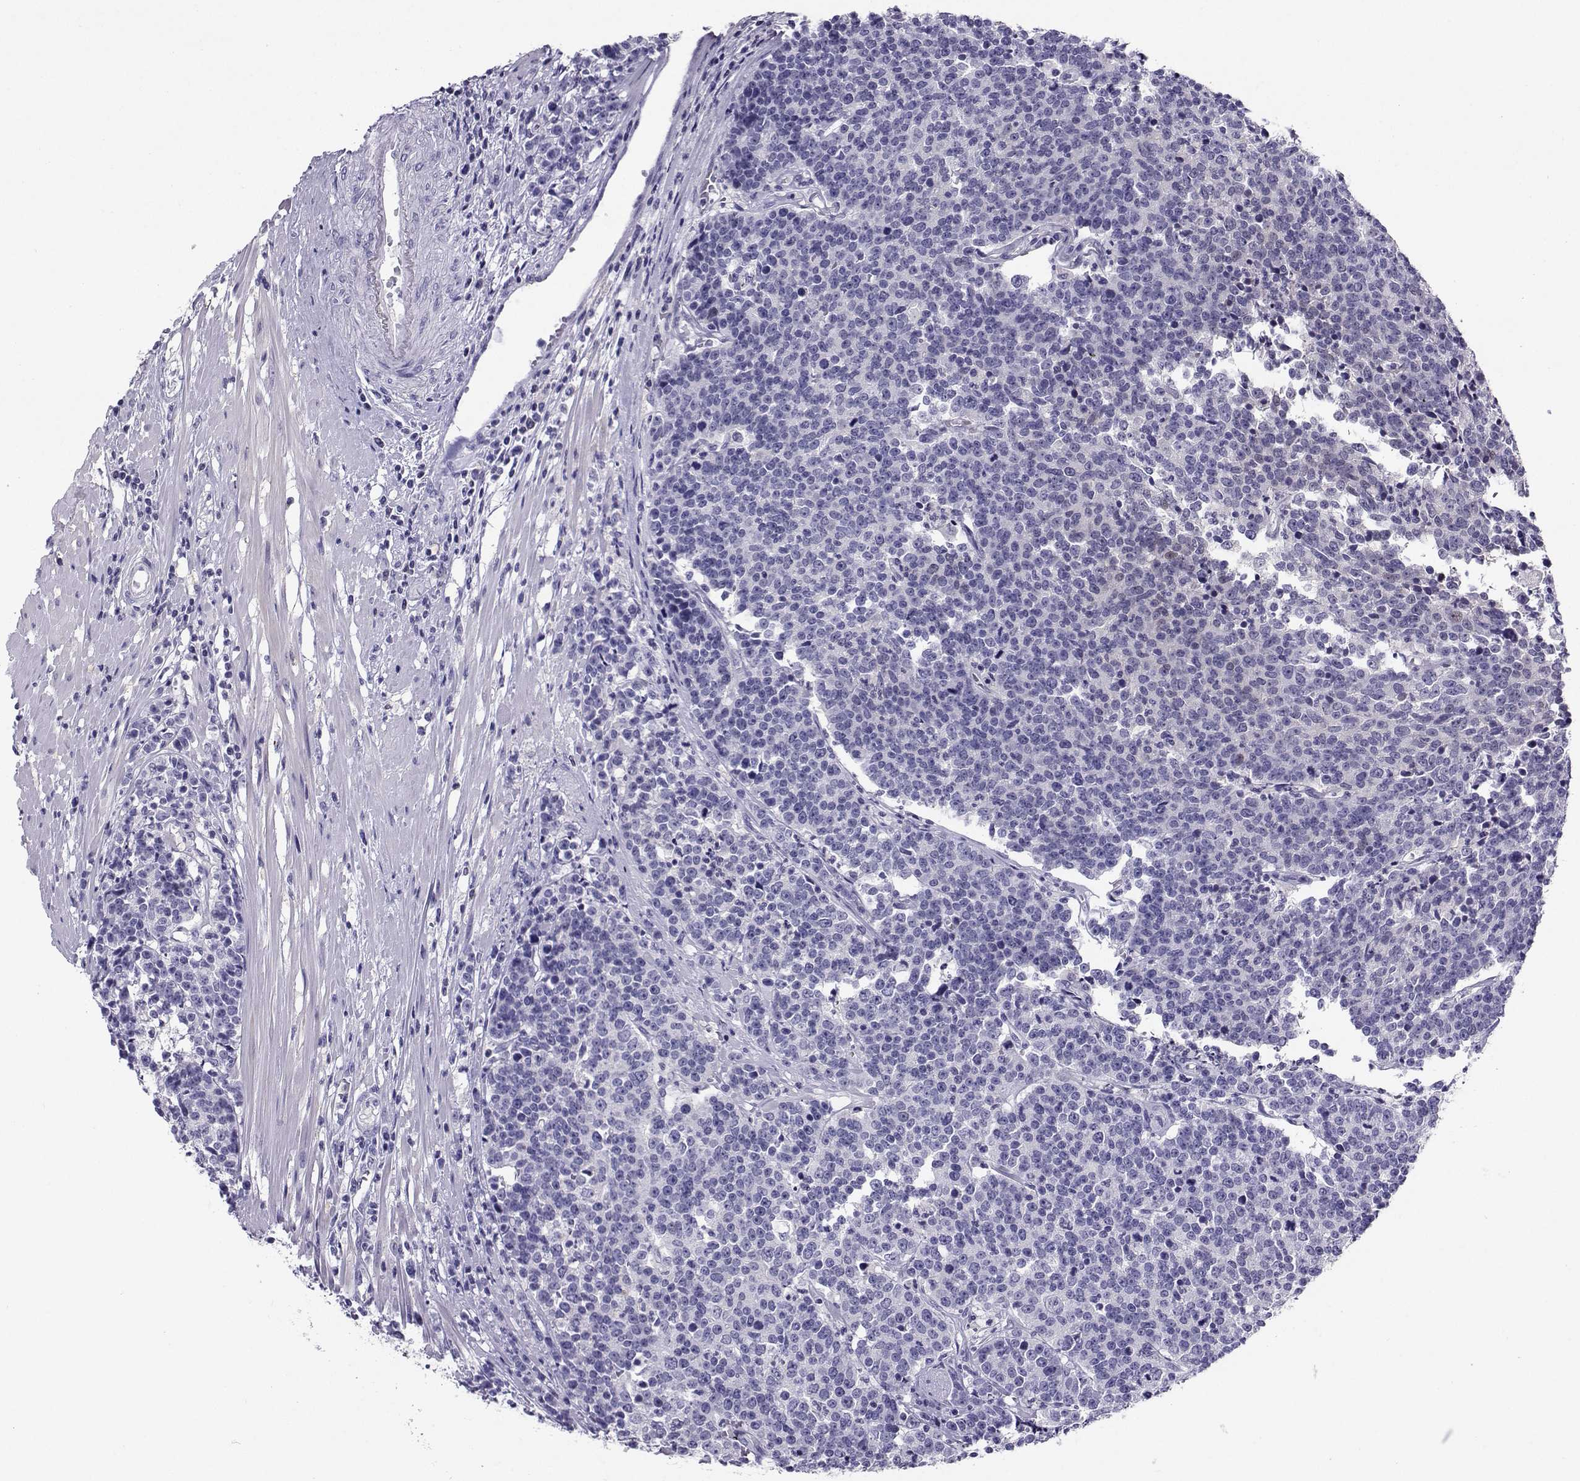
{"staining": {"intensity": "weak", "quantity": "<25%", "location": "nuclear"}, "tissue": "prostate cancer", "cell_type": "Tumor cells", "image_type": "cancer", "snomed": [{"axis": "morphology", "description": "Adenocarcinoma, NOS"}, {"axis": "topography", "description": "Prostate"}], "caption": "There is no significant expression in tumor cells of prostate cancer.", "gene": "PGK1", "patient": {"sex": "male", "age": 67}}